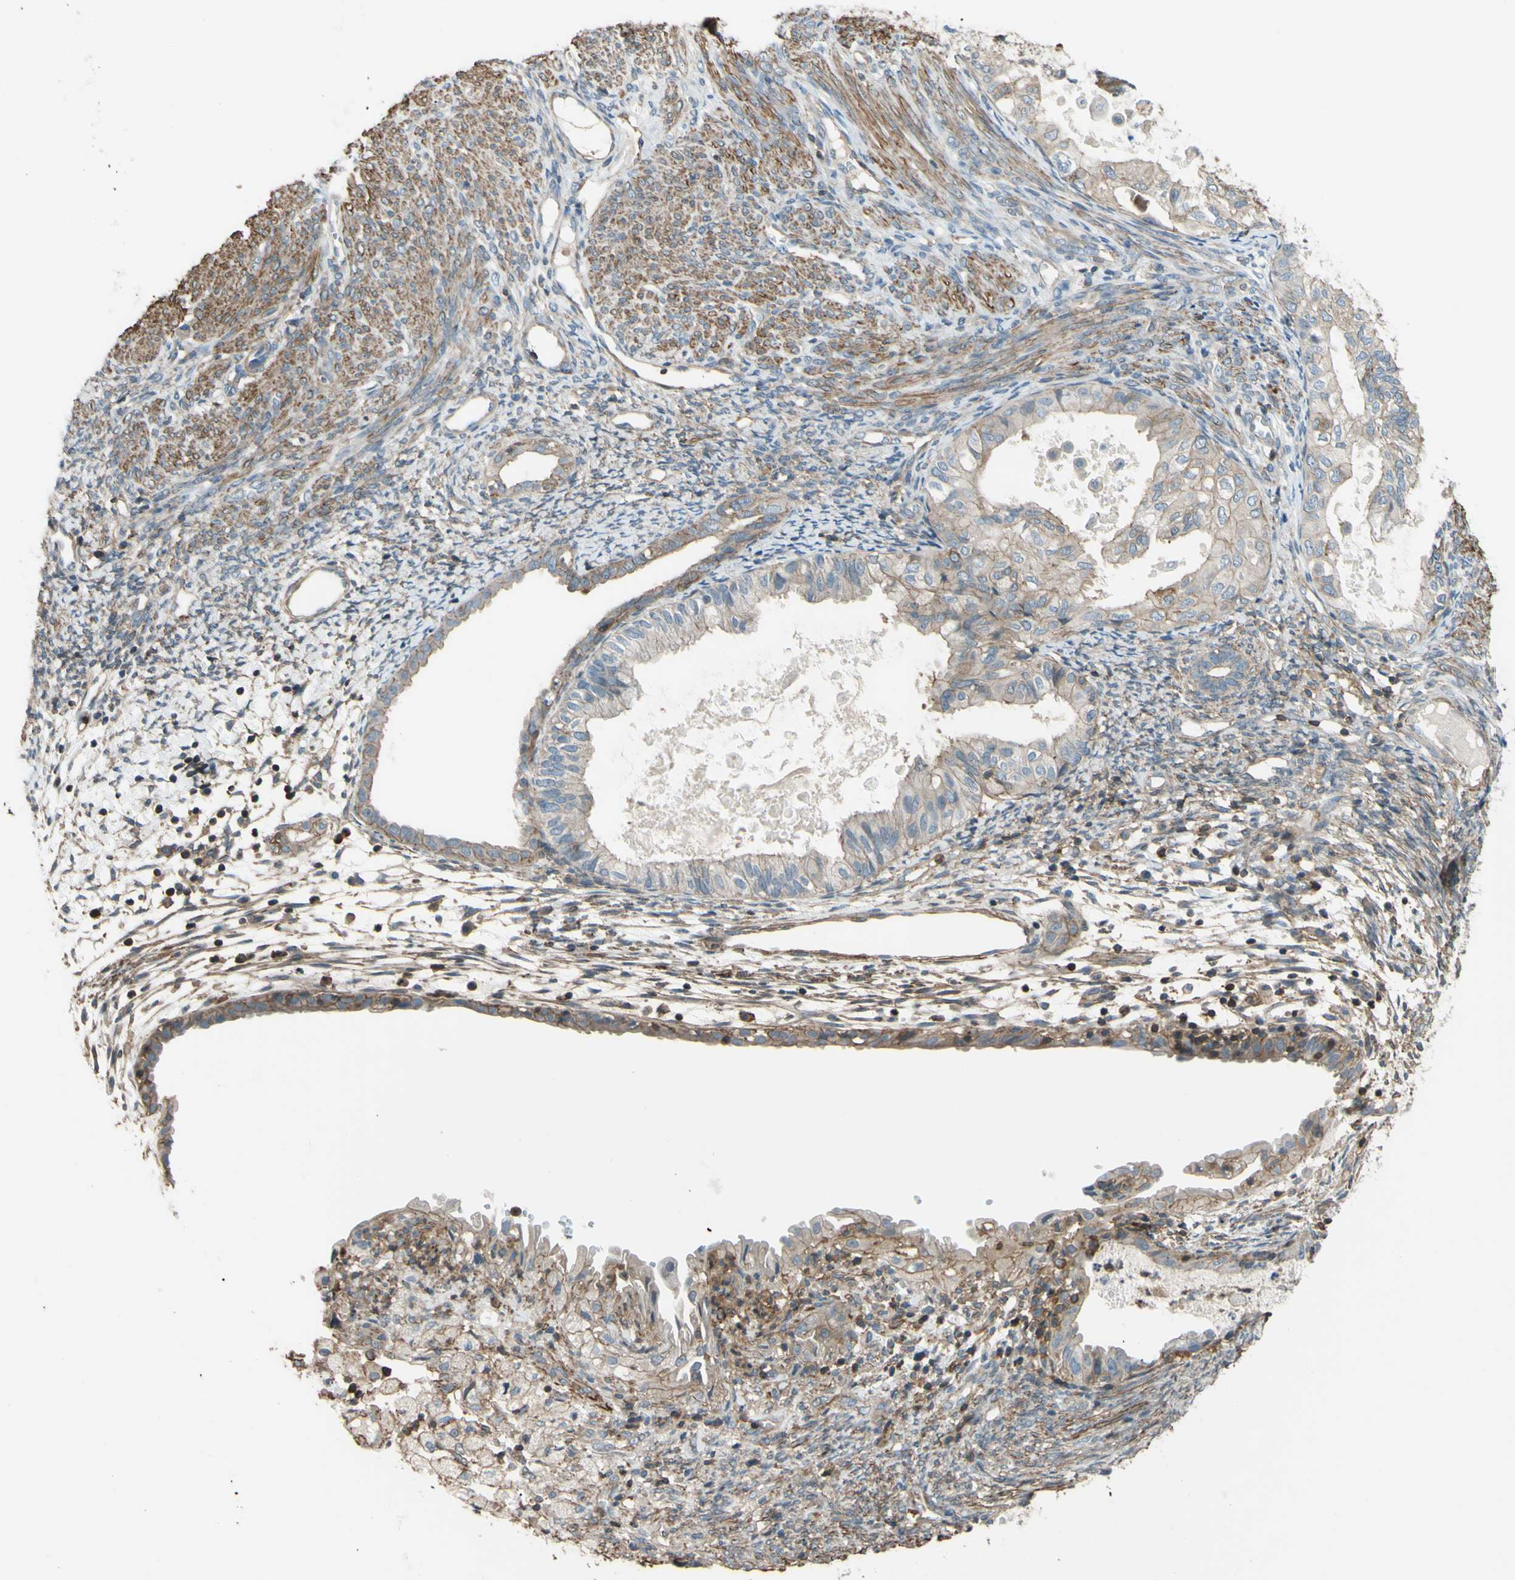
{"staining": {"intensity": "weak", "quantity": "25%-75%", "location": "cytoplasmic/membranous"}, "tissue": "cervical cancer", "cell_type": "Tumor cells", "image_type": "cancer", "snomed": [{"axis": "morphology", "description": "Normal tissue, NOS"}, {"axis": "morphology", "description": "Adenocarcinoma, NOS"}, {"axis": "topography", "description": "Cervix"}, {"axis": "topography", "description": "Endometrium"}], "caption": "Immunohistochemistry (IHC) of human cervical cancer exhibits low levels of weak cytoplasmic/membranous positivity in approximately 25%-75% of tumor cells. The staining was performed using DAB to visualize the protein expression in brown, while the nuclei were stained in blue with hematoxylin (Magnification: 20x).", "gene": "ADD3", "patient": {"sex": "female", "age": 86}}